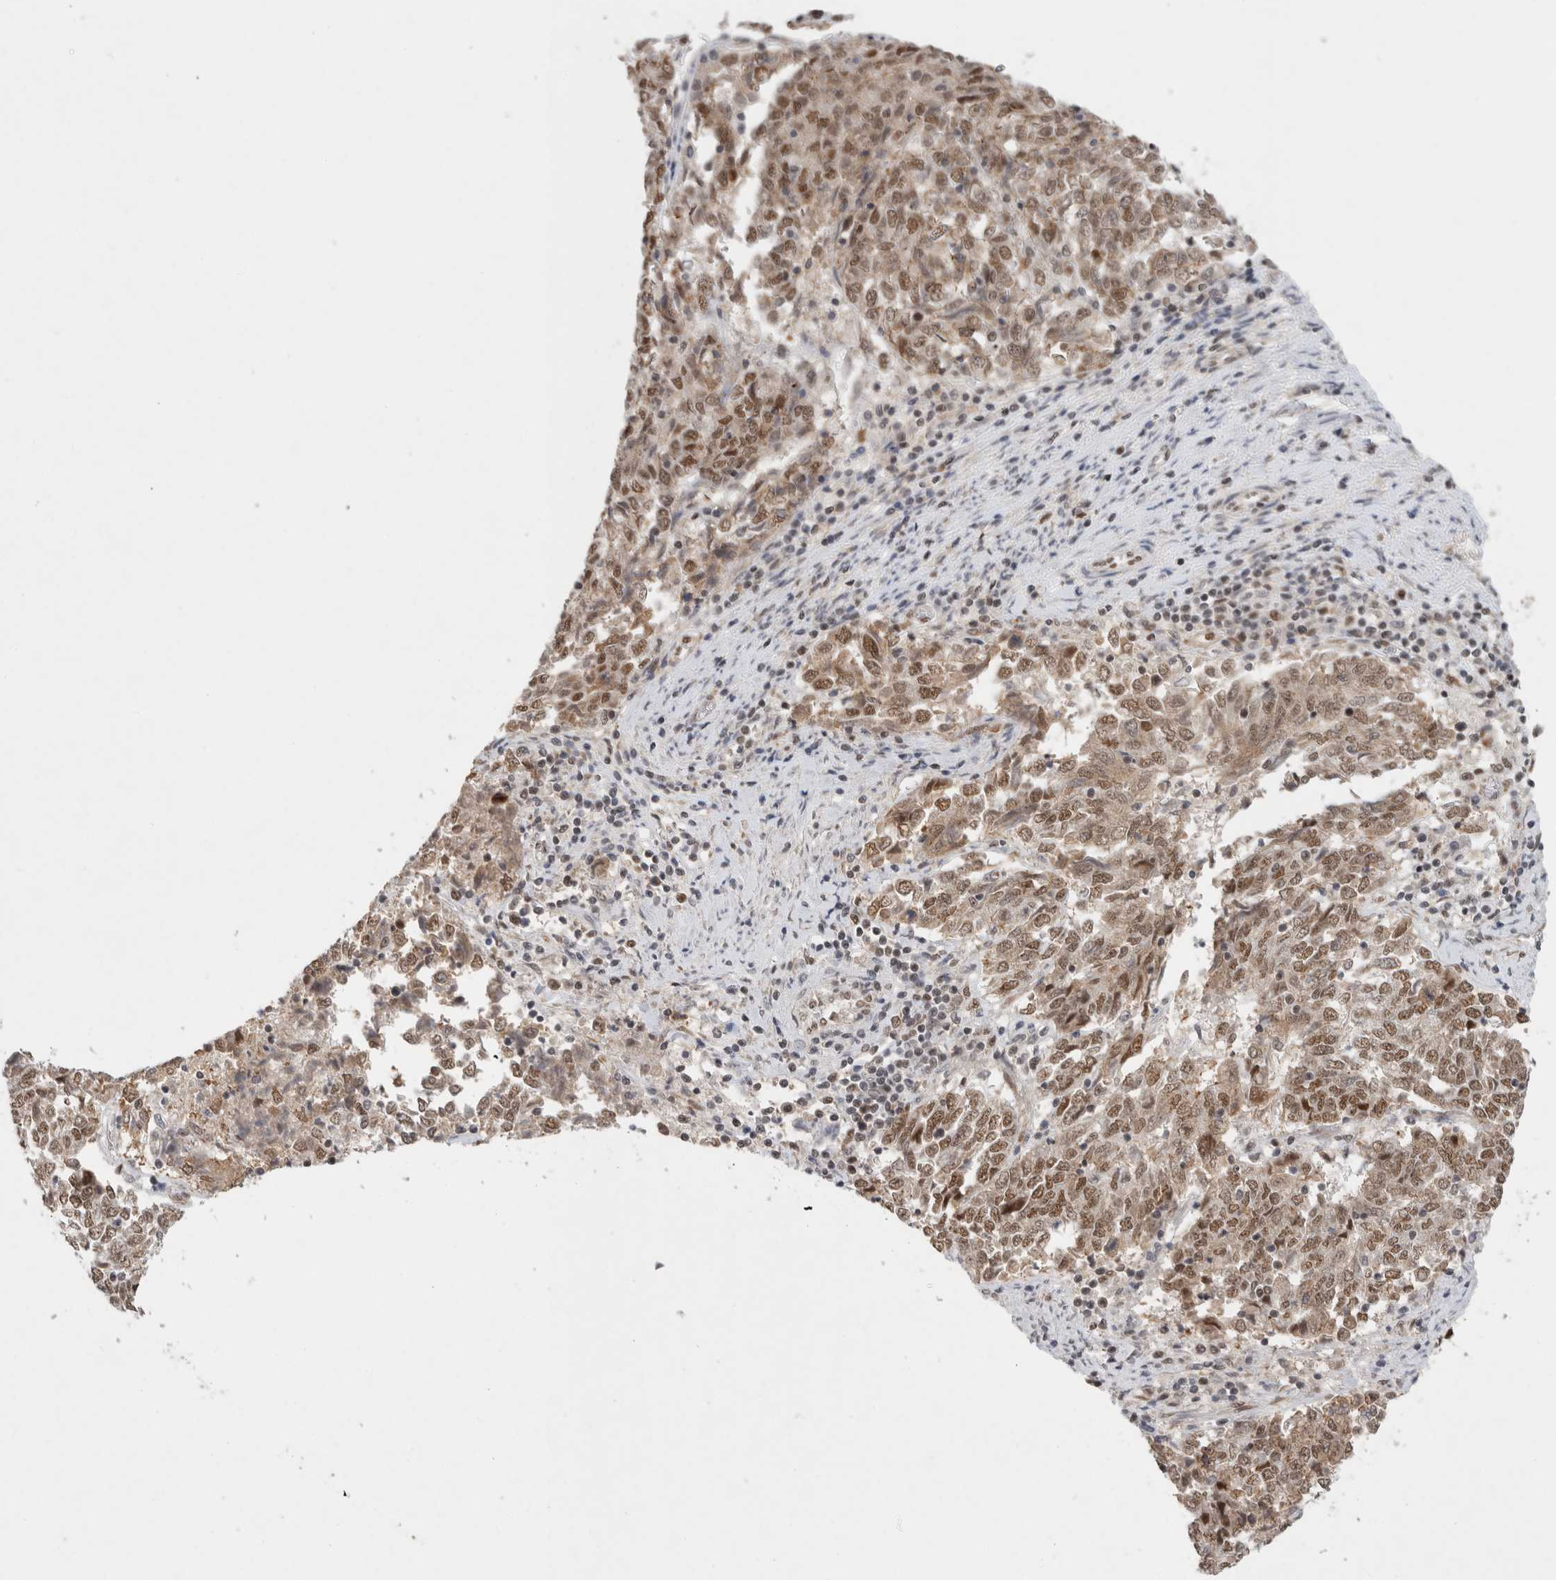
{"staining": {"intensity": "moderate", "quantity": ">75%", "location": "nuclear"}, "tissue": "endometrial cancer", "cell_type": "Tumor cells", "image_type": "cancer", "snomed": [{"axis": "morphology", "description": "Adenocarcinoma, NOS"}, {"axis": "topography", "description": "Endometrium"}], "caption": "IHC of human adenocarcinoma (endometrial) demonstrates medium levels of moderate nuclear positivity in approximately >75% of tumor cells.", "gene": "DDX42", "patient": {"sex": "female", "age": 80}}